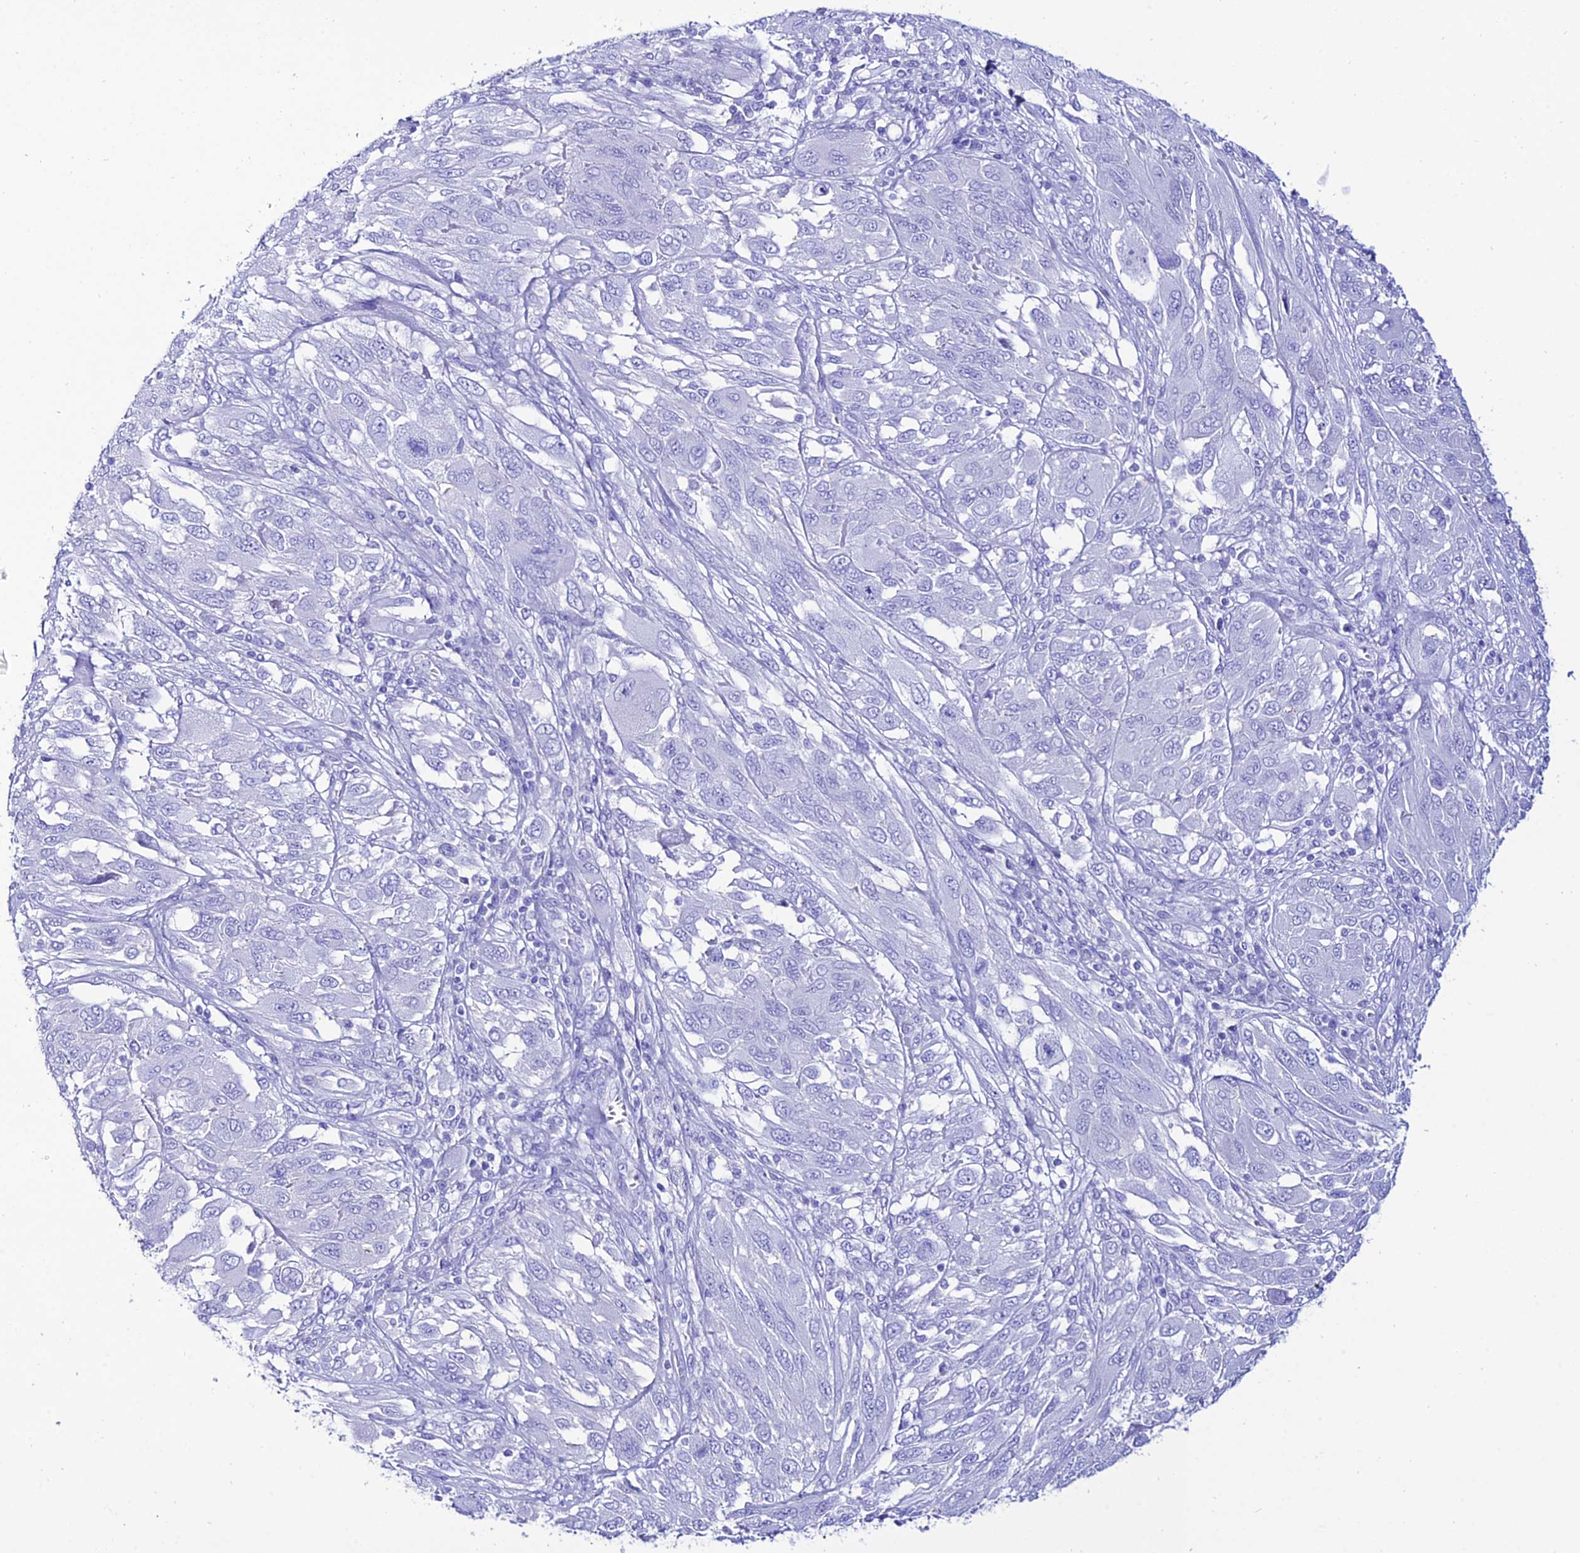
{"staining": {"intensity": "negative", "quantity": "none", "location": "none"}, "tissue": "melanoma", "cell_type": "Tumor cells", "image_type": "cancer", "snomed": [{"axis": "morphology", "description": "Malignant melanoma, NOS"}, {"axis": "topography", "description": "Skin"}], "caption": "Malignant melanoma stained for a protein using immunohistochemistry (IHC) shows no staining tumor cells.", "gene": "OR4D5", "patient": {"sex": "female", "age": 91}}